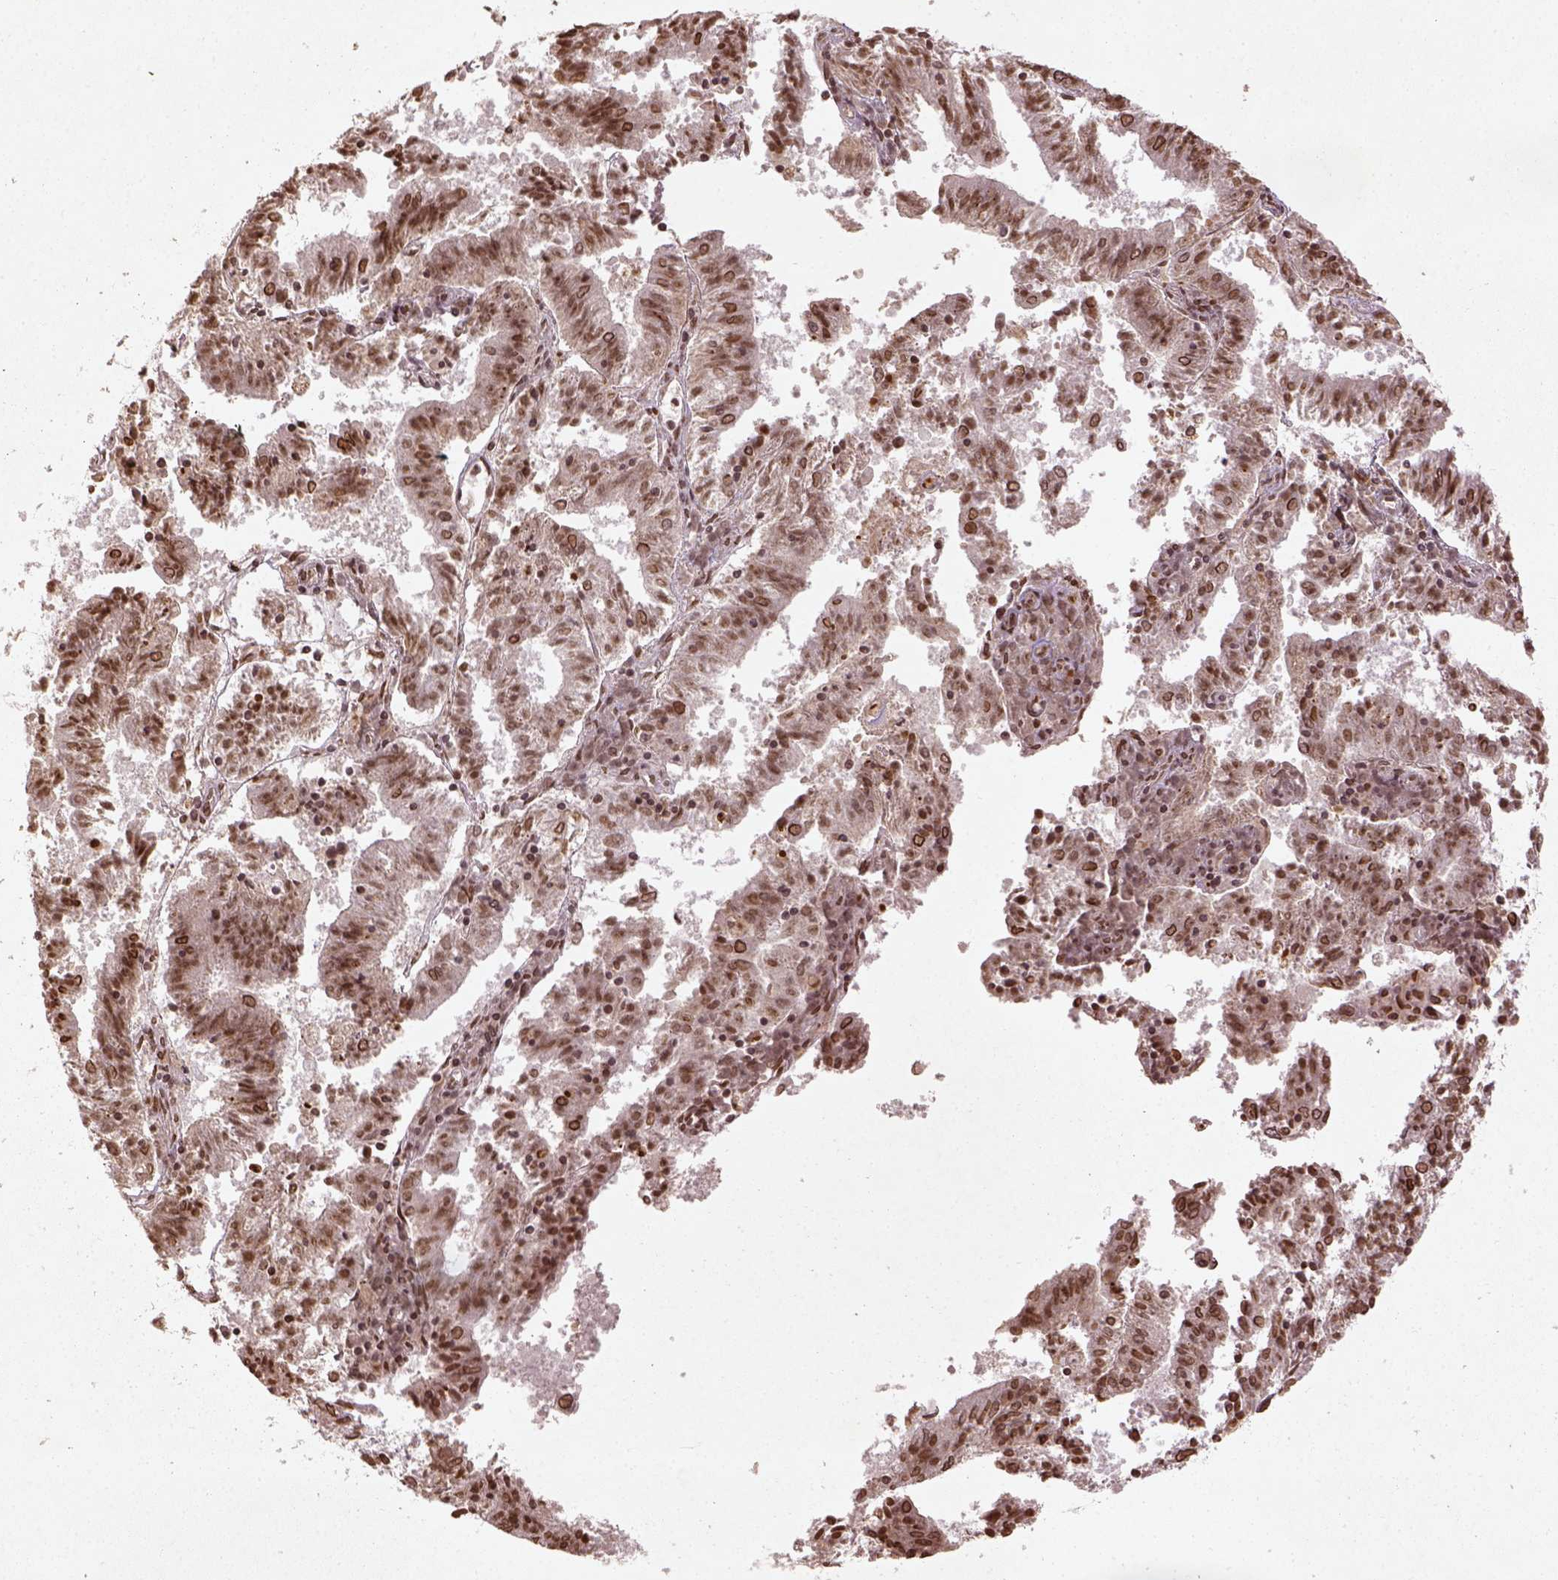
{"staining": {"intensity": "moderate", "quantity": ">75%", "location": "nuclear"}, "tissue": "endometrial cancer", "cell_type": "Tumor cells", "image_type": "cancer", "snomed": [{"axis": "morphology", "description": "Adenocarcinoma, NOS"}, {"axis": "topography", "description": "Endometrium"}], "caption": "This micrograph exhibits endometrial adenocarcinoma stained with immunohistochemistry (IHC) to label a protein in brown. The nuclear of tumor cells show moderate positivity for the protein. Nuclei are counter-stained blue.", "gene": "BANF1", "patient": {"sex": "female", "age": 82}}